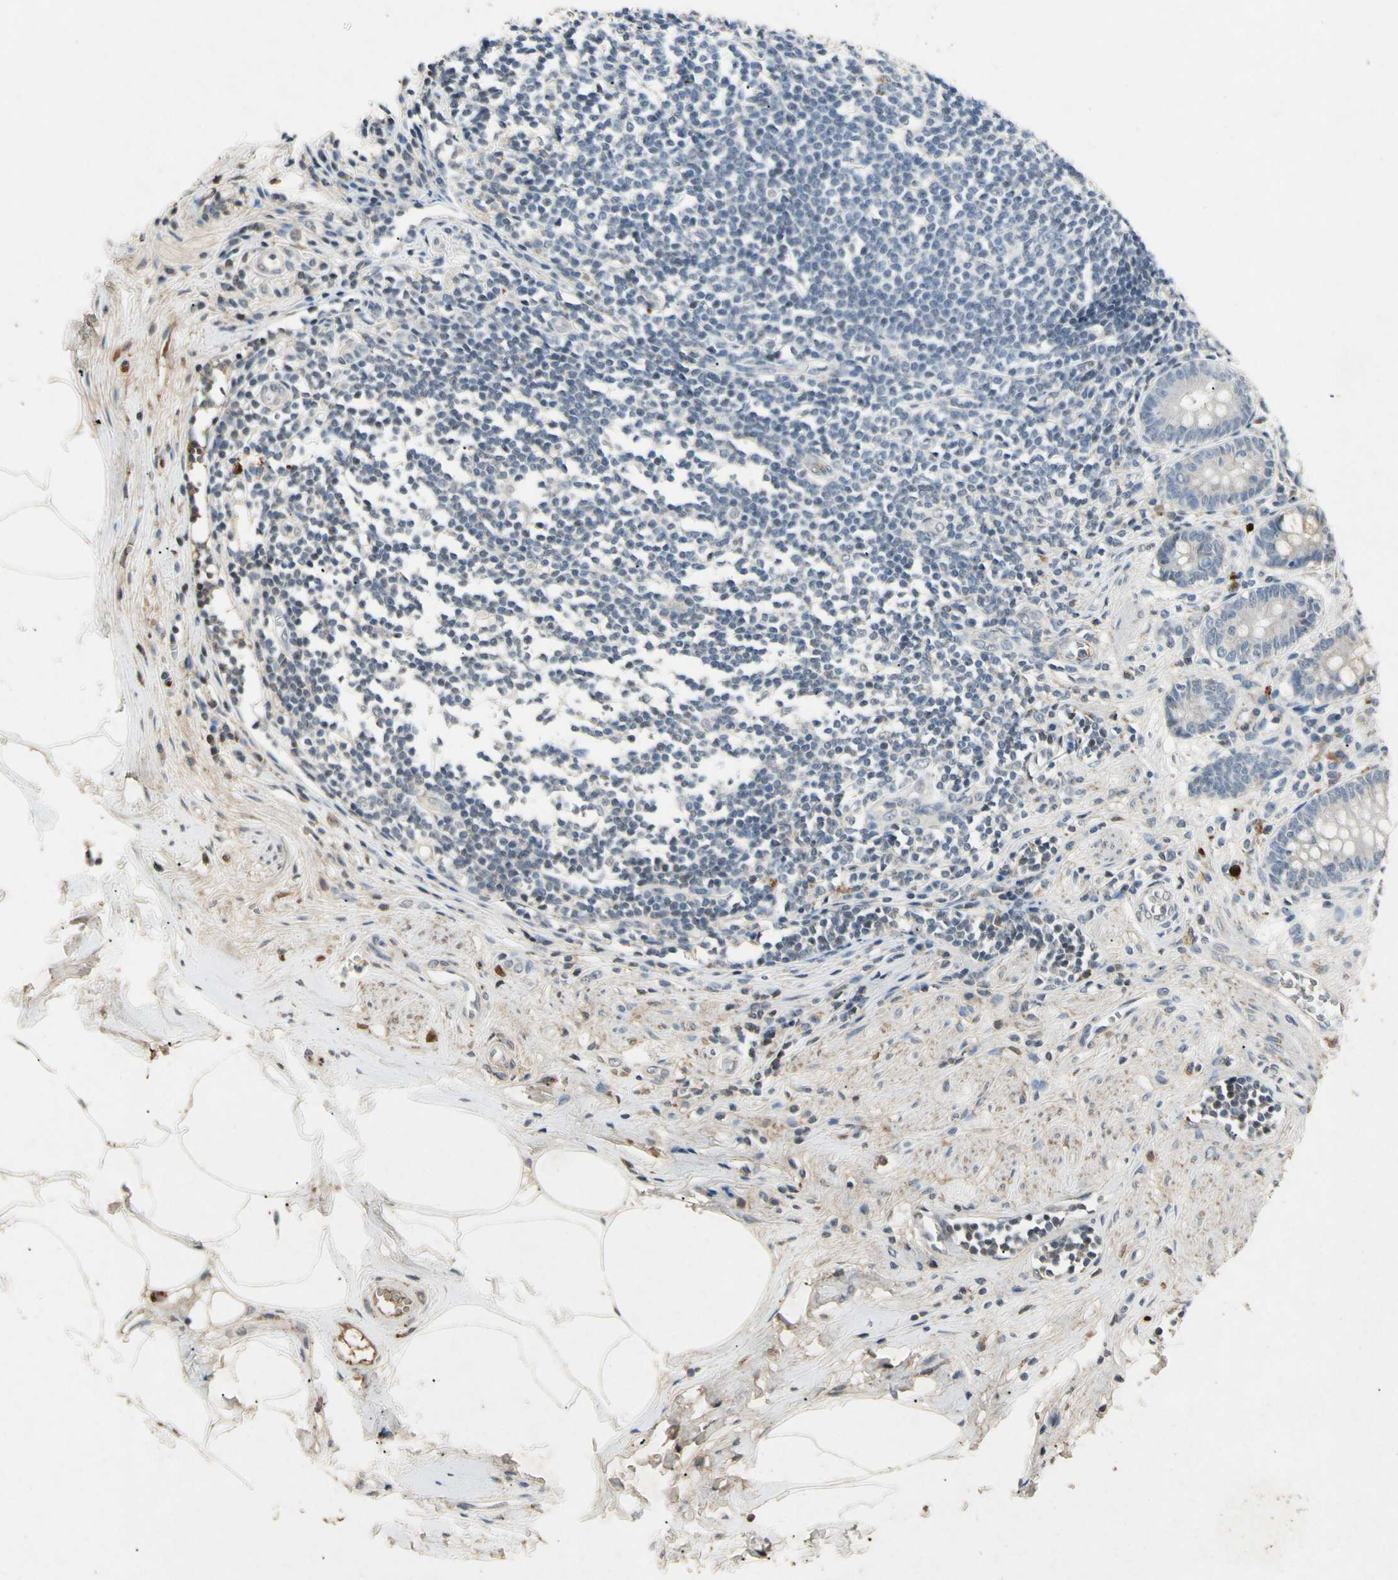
{"staining": {"intensity": "negative", "quantity": "none", "location": "none"}, "tissue": "appendix", "cell_type": "Glandular cells", "image_type": "normal", "snomed": [{"axis": "morphology", "description": "Normal tissue, NOS"}, {"axis": "topography", "description": "Appendix"}], "caption": "Immunohistochemistry (IHC) image of unremarkable human appendix stained for a protein (brown), which shows no positivity in glandular cells.", "gene": "CP", "patient": {"sex": "female", "age": 50}}